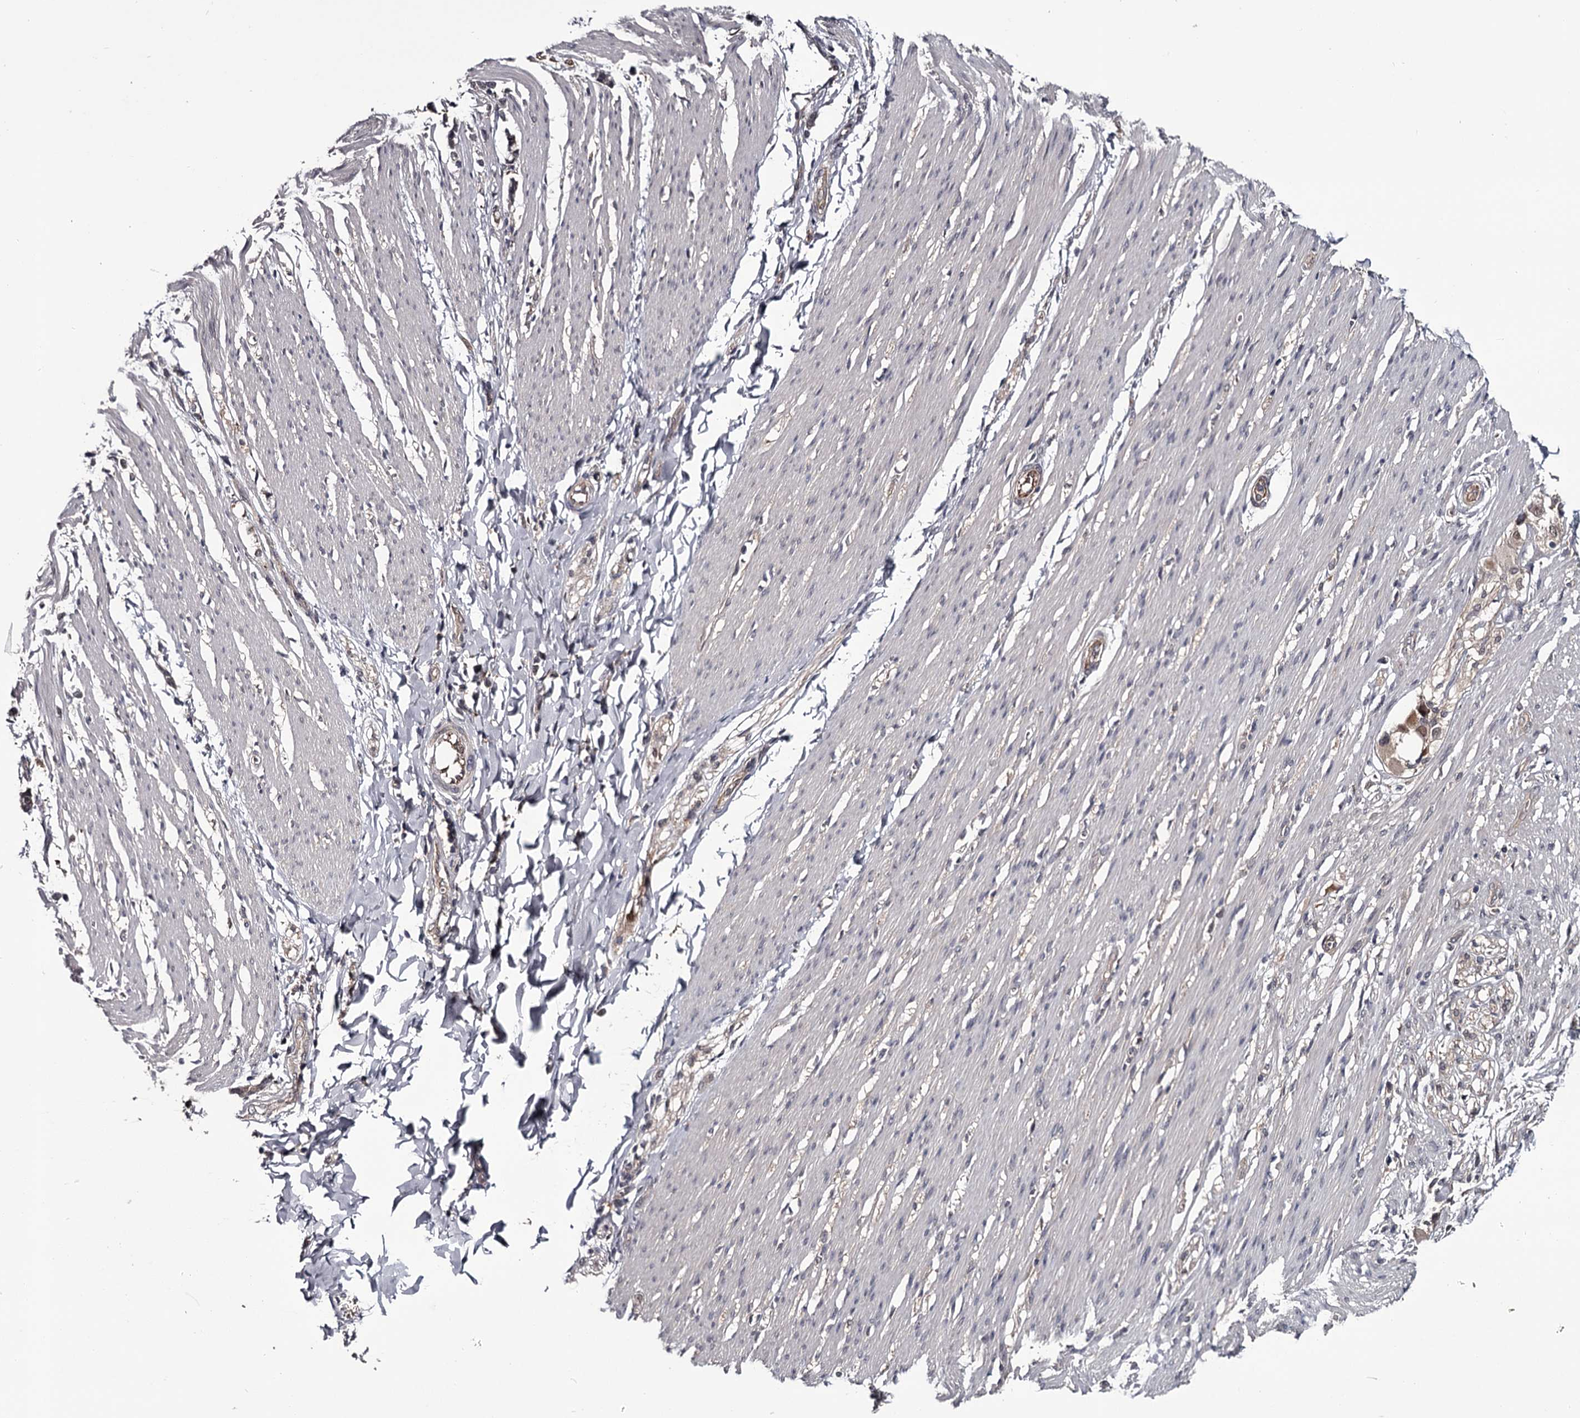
{"staining": {"intensity": "negative", "quantity": "none", "location": "none"}, "tissue": "smooth muscle", "cell_type": "Smooth muscle cells", "image_type": "normal", "snomed": [{"axis": "morphology", "description": "Normal tissue, NOS"}, {"axis": "morphology", "description": "Adenocarcinoma, NOS"}, {"axis": "topography", "description": "Colon"}, {"axis": "topography", "description": "Peripheral nerve tissue"}], "caption": "Human smooth muscle stained for a protein using immunohistochemistry reveals no staining in smooth muscle cells.", "gene": "DAO", "patient": {"sex": "male", "age": 14}}